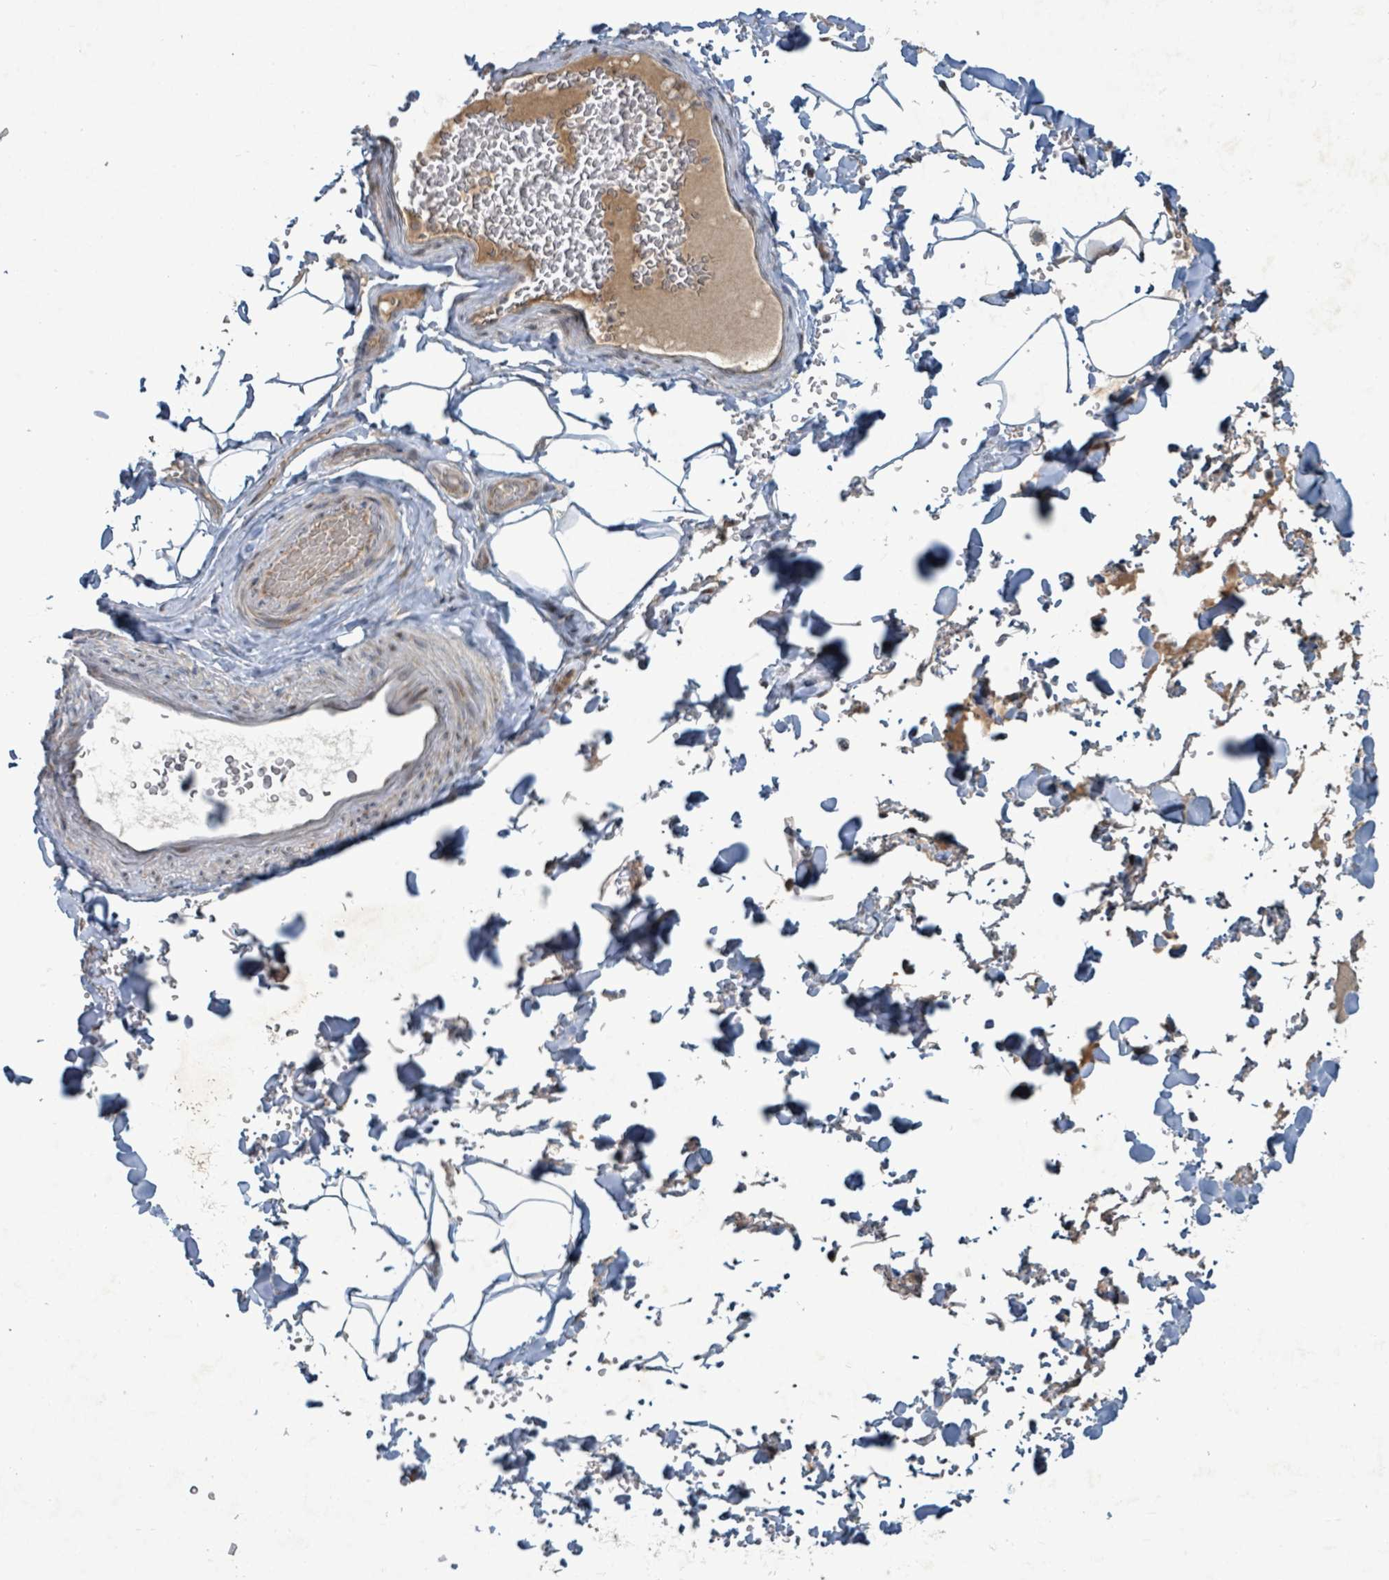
{"staining": {"intensity": "negative", "quantity": "none", "location": "none"}, "tissue": "adipose tissue", "cell_type": "Adipocytes", "image_type": "normal", "snomed": [{"axis": "morphology", "description": "Normal tissue, NOS"}, {"axis": "topography", "description": "Rectum"}, {"axis": "topography", "description": "Peripheral nerve tissue"}], "caption": "Immunohistochemistry image of normal adipose tissue stained for a protein (brown), which reveals no expression in adipocytes.", "gene": "OR51E1", "patient": {"sex": "female", "age": 69}}